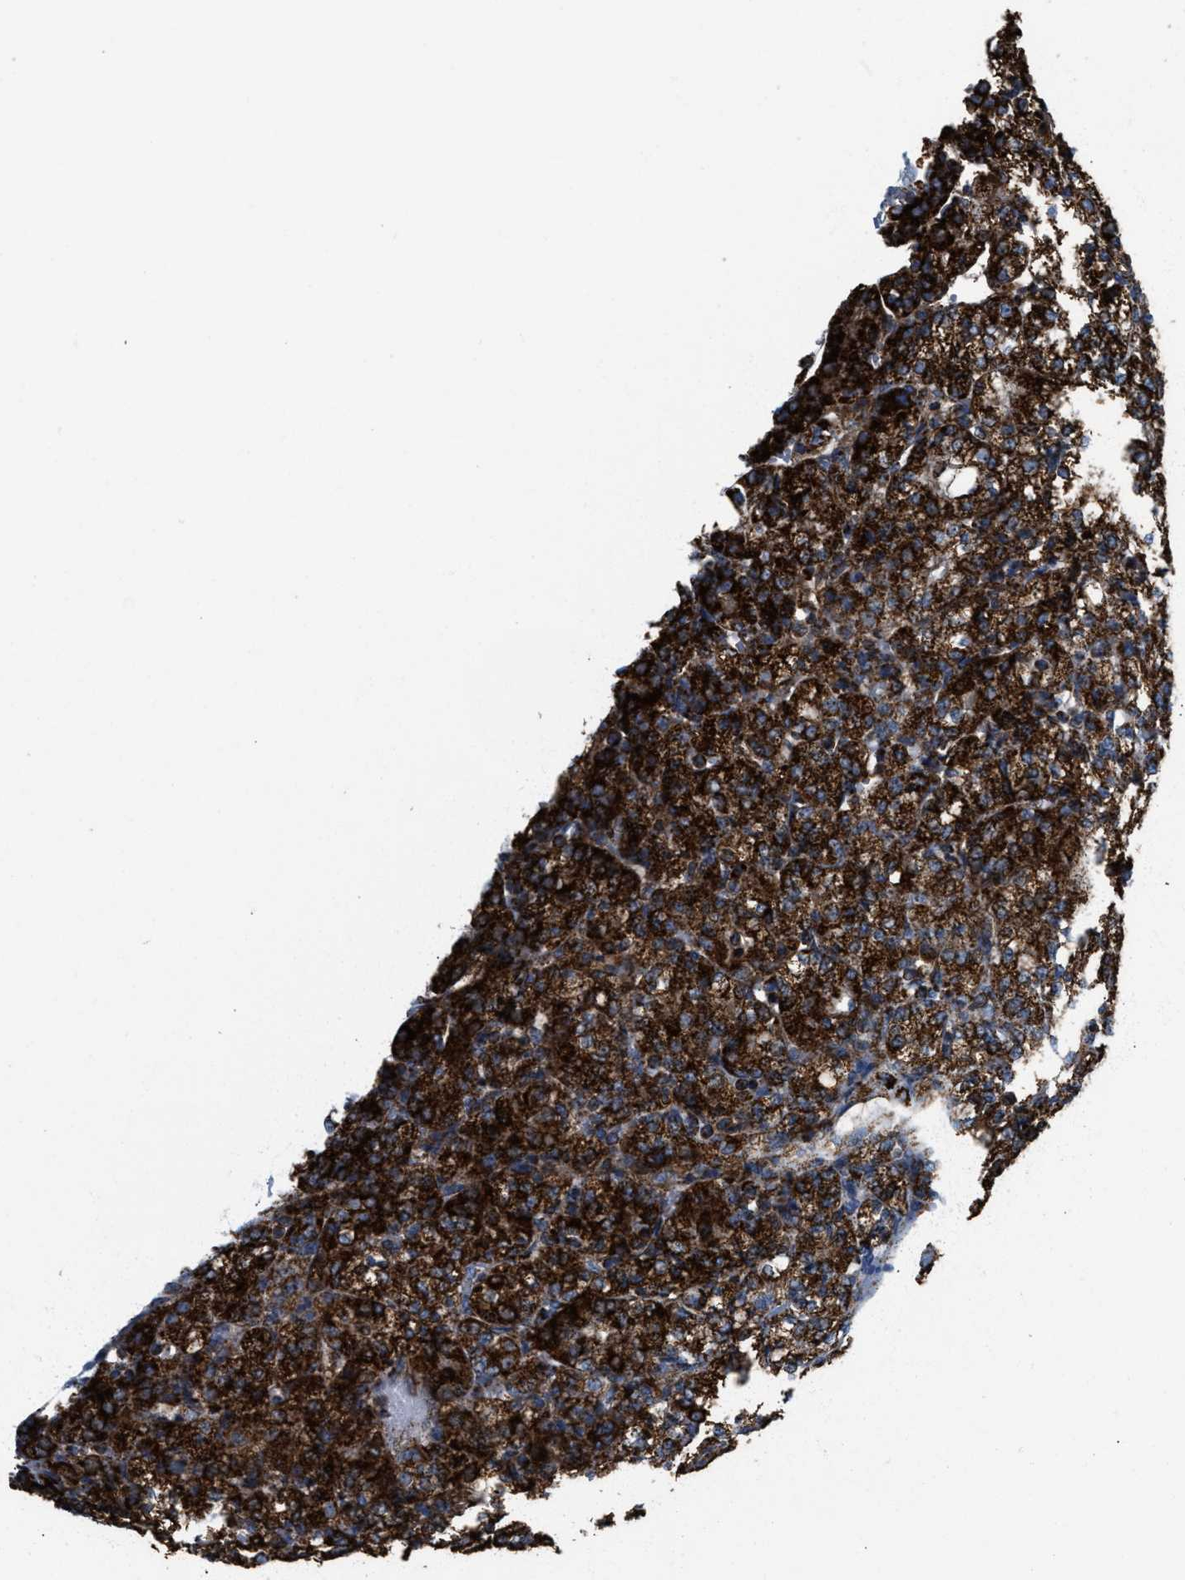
{"staining": {"intensity": "strong", "quantity": ">75%", "location": "cytoplasmic/membranous"}, "tissue": "renal cancer", "cell_type": "Tumor cells", "image_type": "cancer", "snomed": [{"axis": "morphology", "description": "Adenocarcinoma, NOS"}, {"axis": "topography", "description": "Kidney"}], "caption": "Immunohistochemistry of human renal cancer (adenocarcinoma) shows high levels of strong cytoplasmic/membranous expression in approximately >75% of tumor cells. The staining was performed using DAB, with brown indicating positive protein expression. Nuclei are stained blue with hematoxylin.", "gene": "ECHS1", "patient": {"sex": "male", "age": 77}}